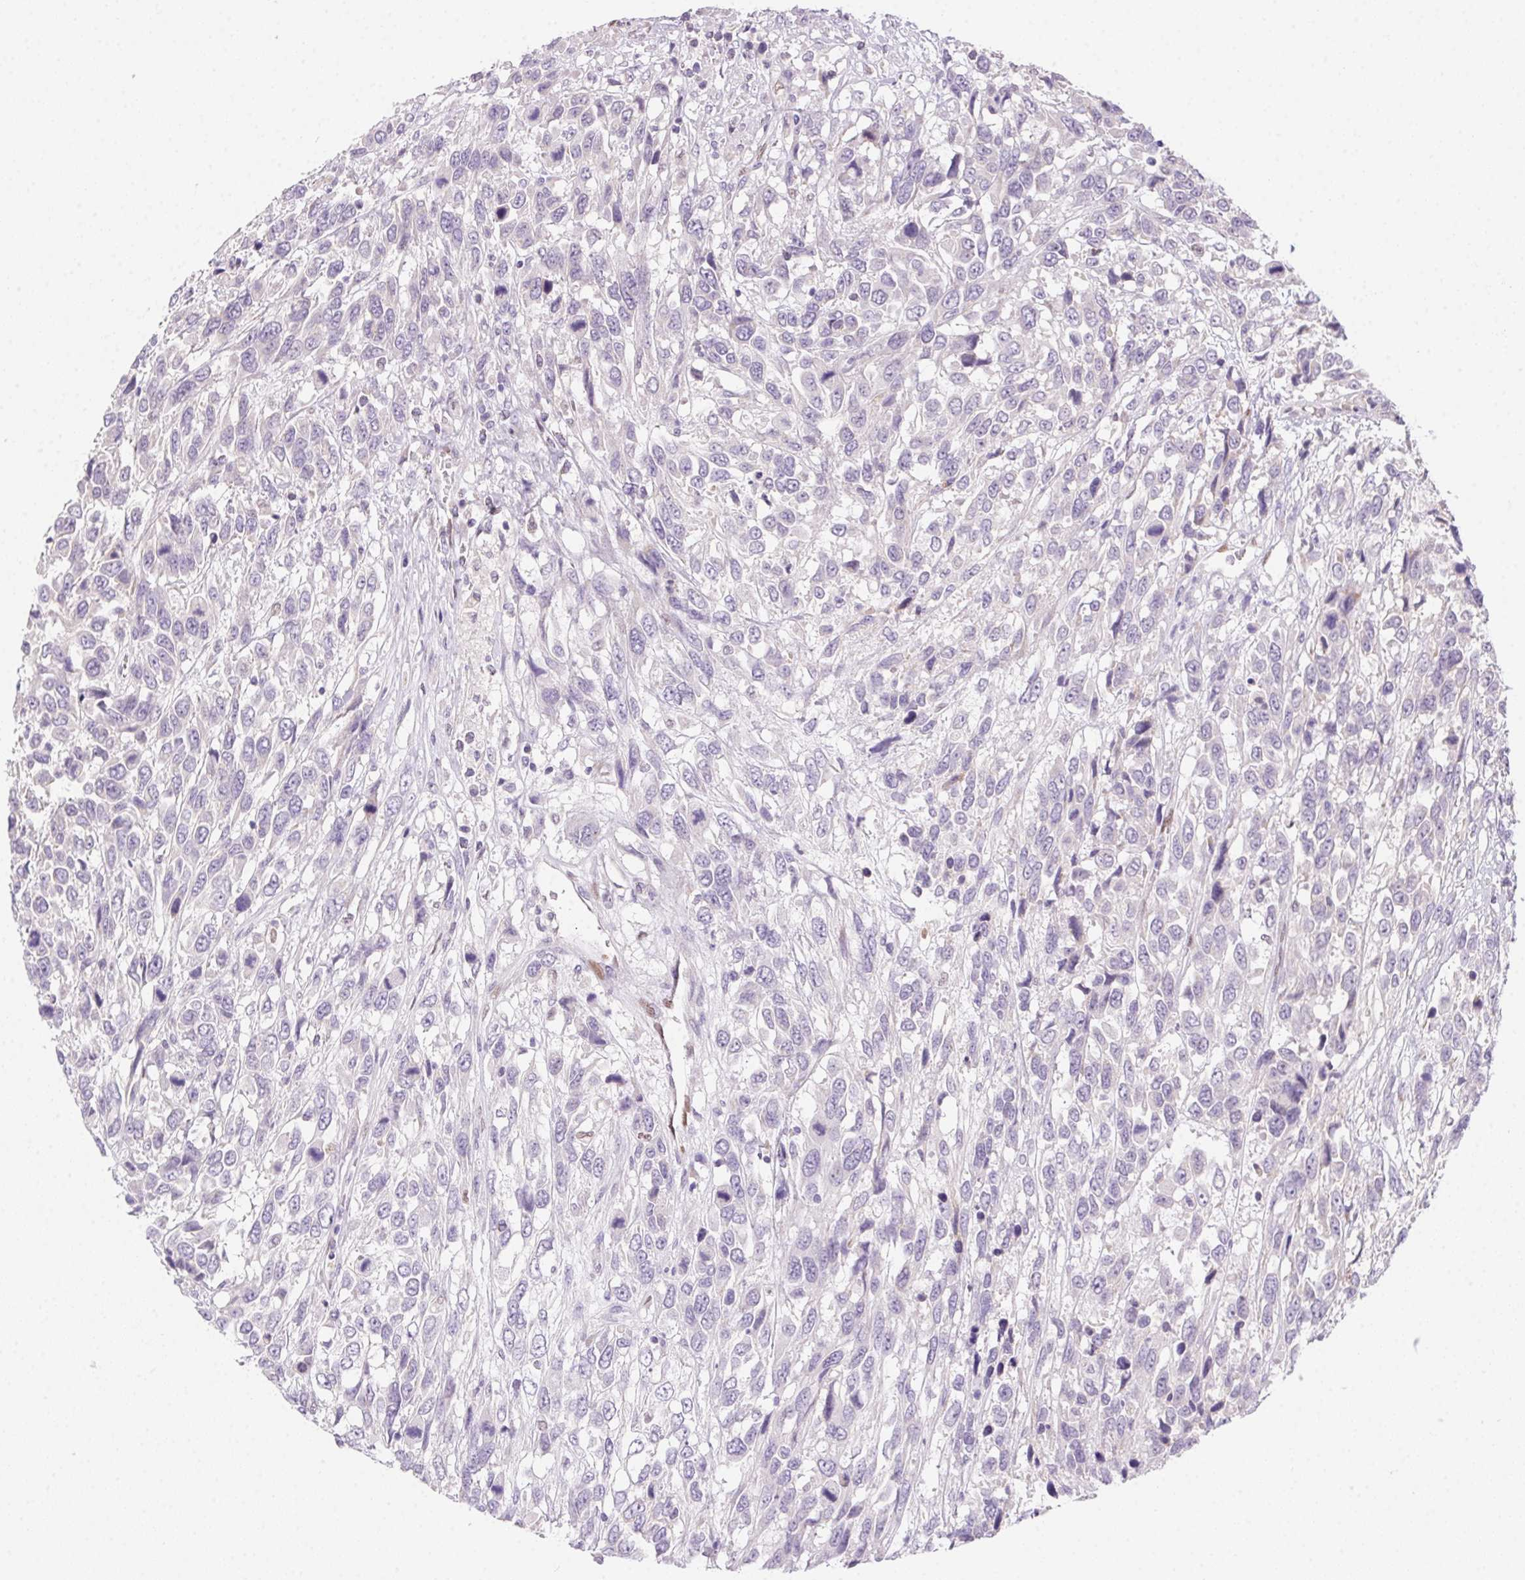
{"staining": {"intensity": "negative", "quantity": "none", "location": "none"}, "tissue": "urothelial cancer", "cell_type": "Tumor cells", "image_type": "cancer", "snomed": [{"axis": "morphology", "description": "Urothelial carcinoma, High grade"}, {"axis": "topography", "description": "Urinary bladder"}], "caption": "A high-resolution photomicrograph shows immunohistochemistry staining of urothelial carcinoma (high-grade), which shows no significant expression in tumor cells.", "gene": "SP9", "patient": {"sex": "female", "age": 70}}